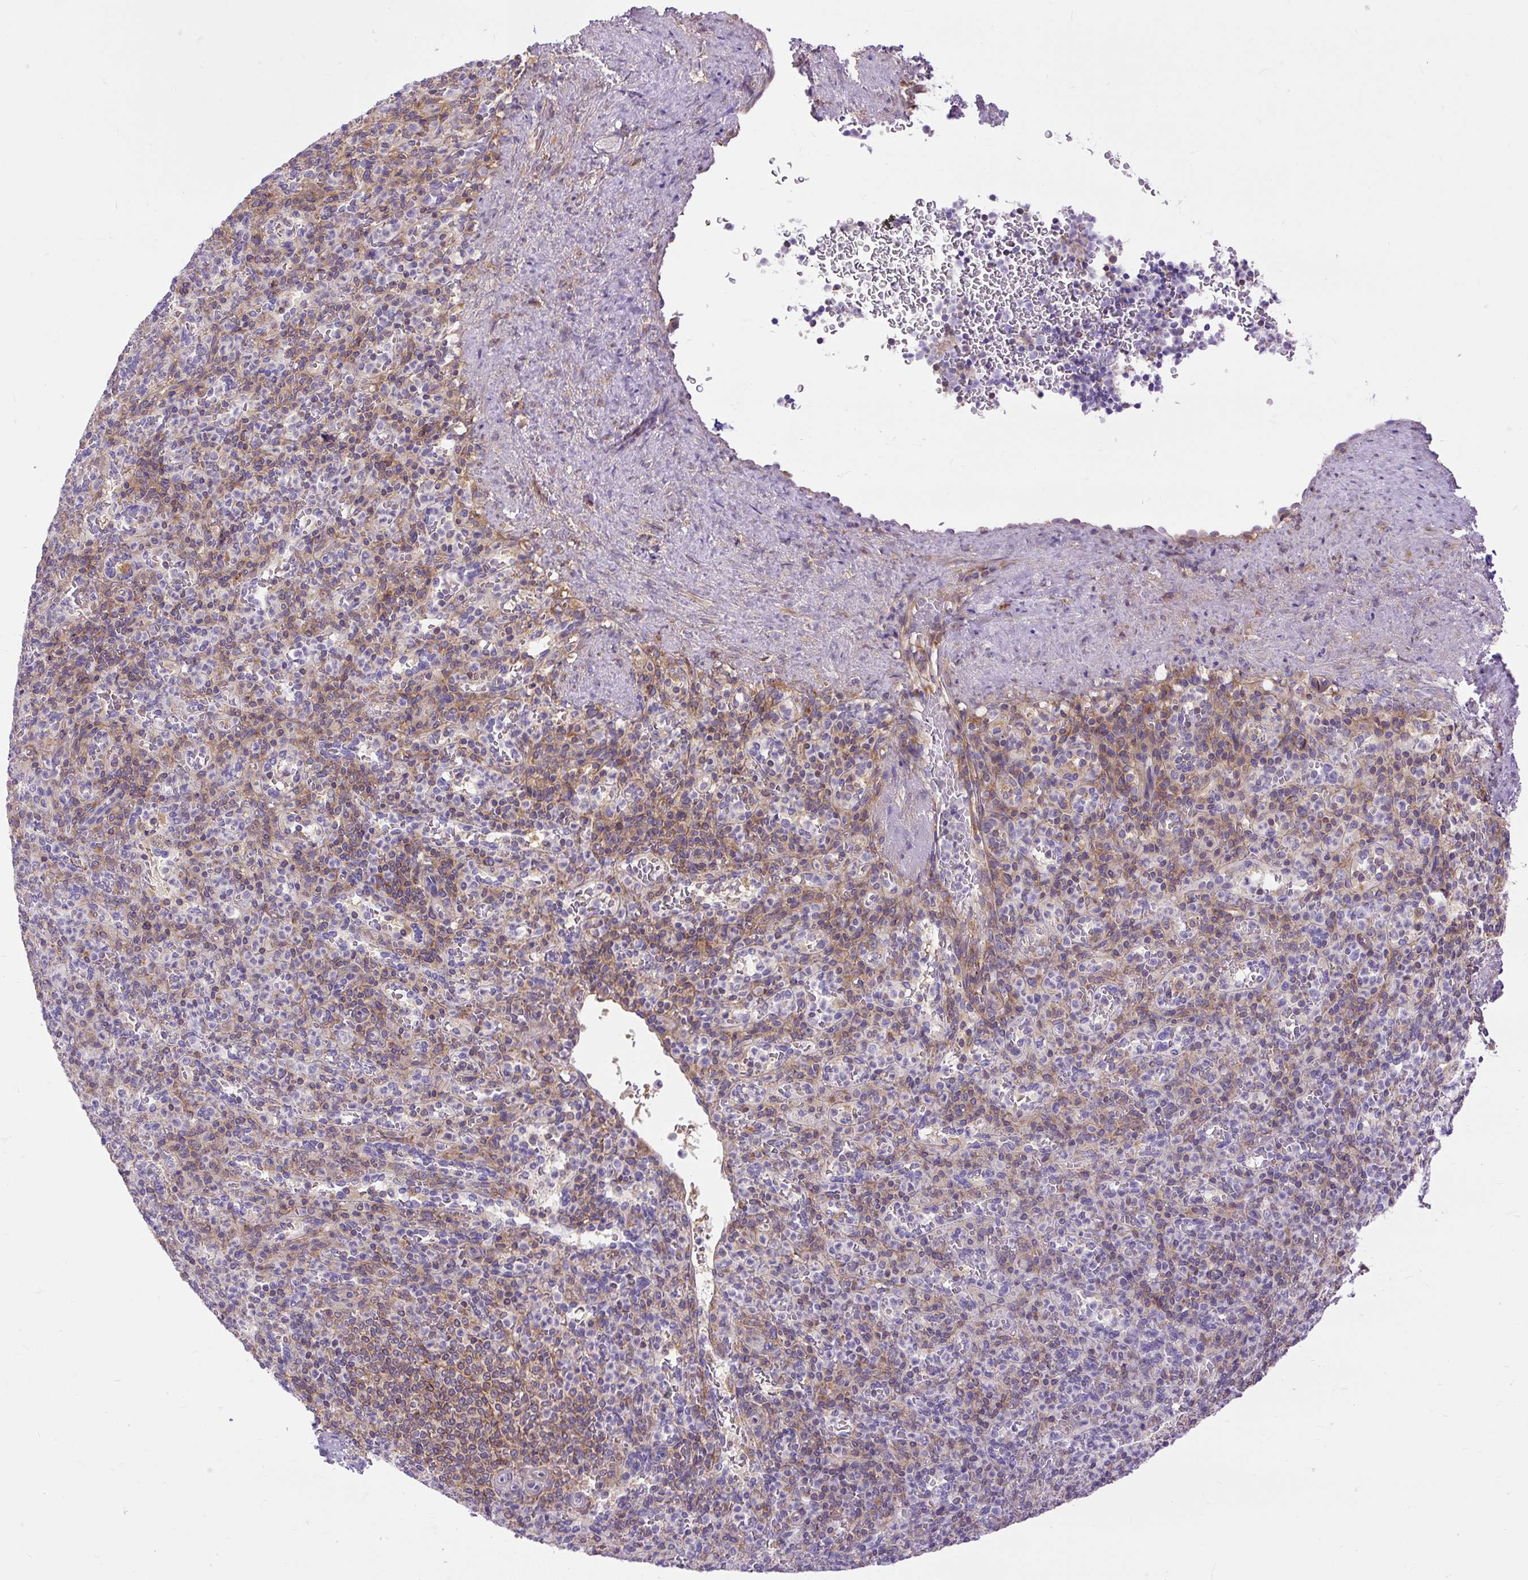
{"staining": {"intensity": "moderate", "quantity": "<25%", "location": "cytoplasmic/membranous"}, "tissue": "spleen", "cell_type": "Cells in red pulp", "image_type": "normal", "snomed": [{"axis": "morphology", "description": "Normal tissue, NOS"}, {"axis": "topography", "description": "Spleen"}], "caption": "Protein analysis of unremarkable spleen reveals moderate cytoplasmic/membranous staining in about <25% of cells in red pulp. (IHC, brightfield microscopy, high magnification).", "gene": "MAP1S", "patient": {"sex": "female", "age": 74}}